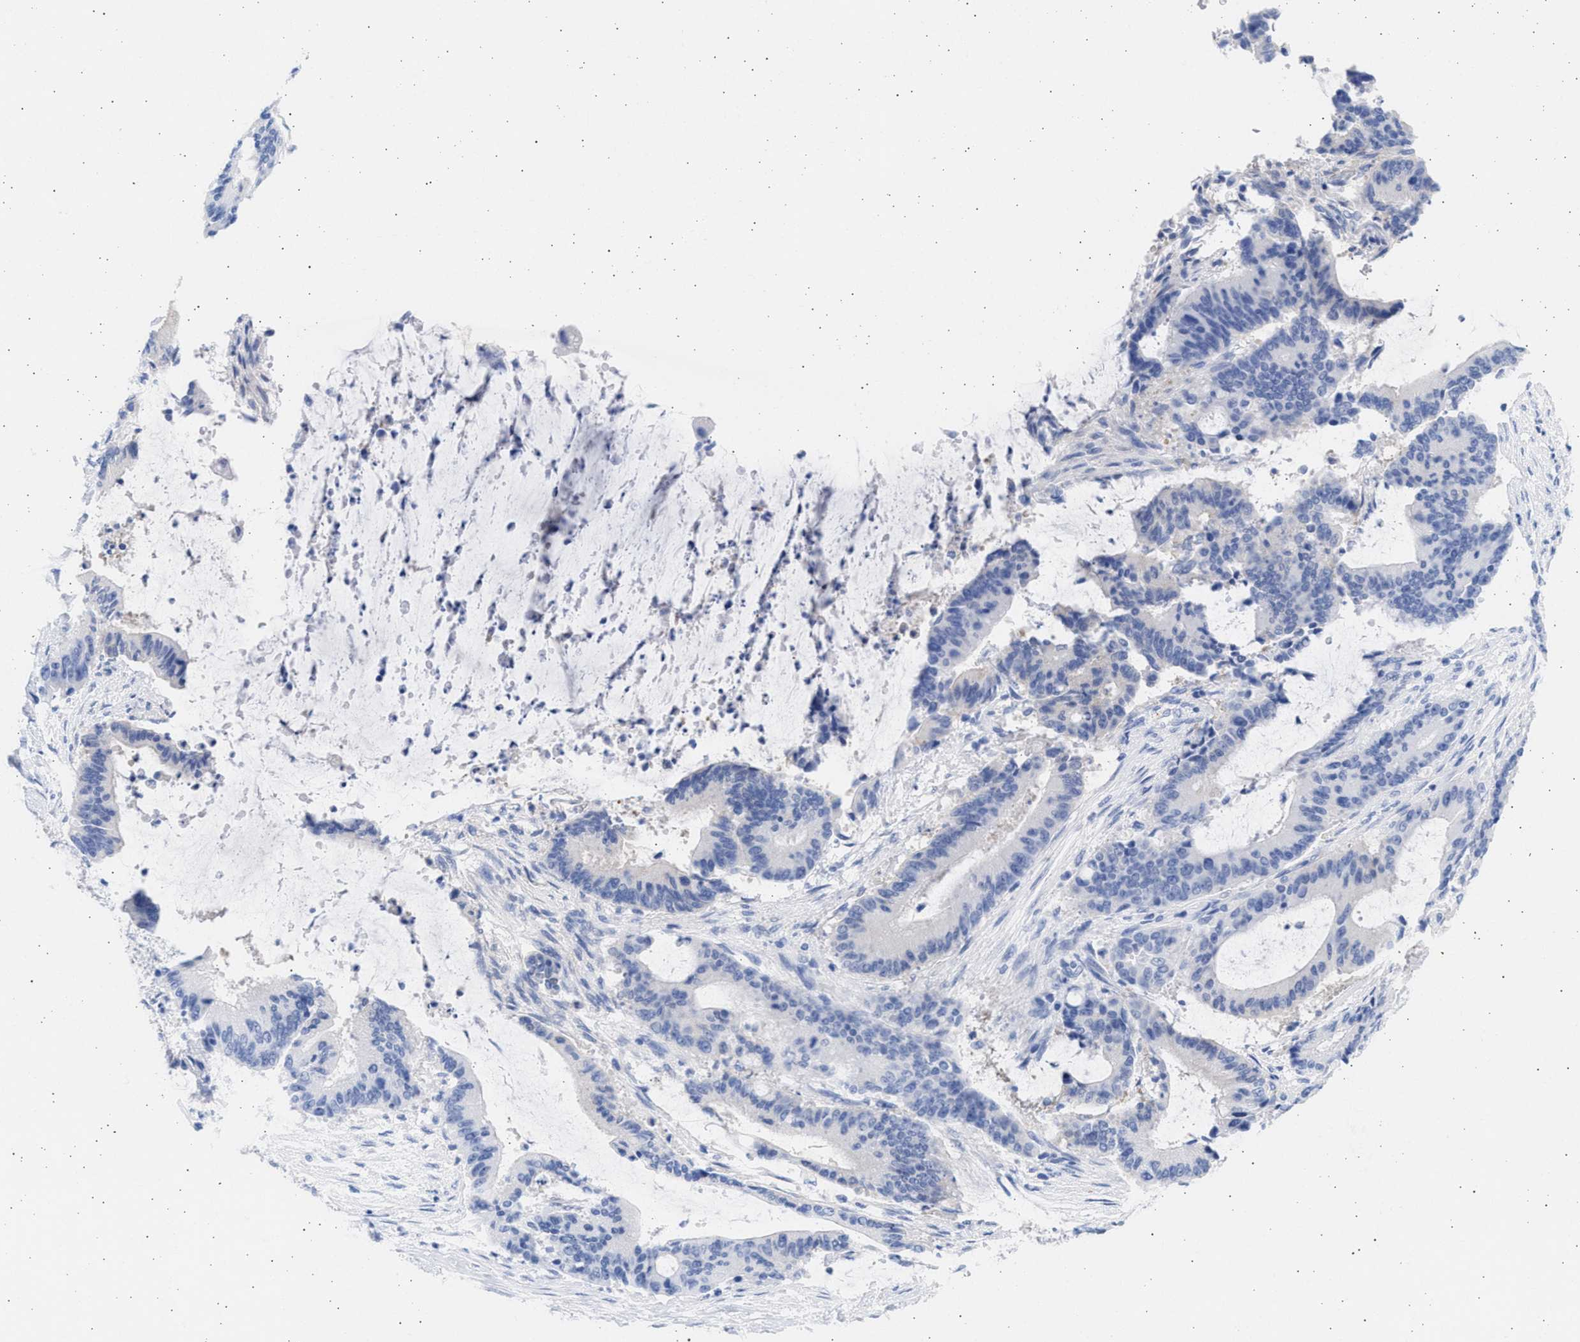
{"staining": {"intensity": "negative", "quantity": "none", "location": "none"}, "tissue": "liver cancer", "cell_type": "Tumor cells", "image_type": "cancer", "snomed": [{"axis": "morphology", "description": "Cholangiocarcinoma"}, {"axis": "topography", "description": "Liver"}], "caption": "The micrograph reveals no staining of tumor cells in liver cancer.", "gene": "ALDOC", "patient": {"sex": "female", "age": 73}}